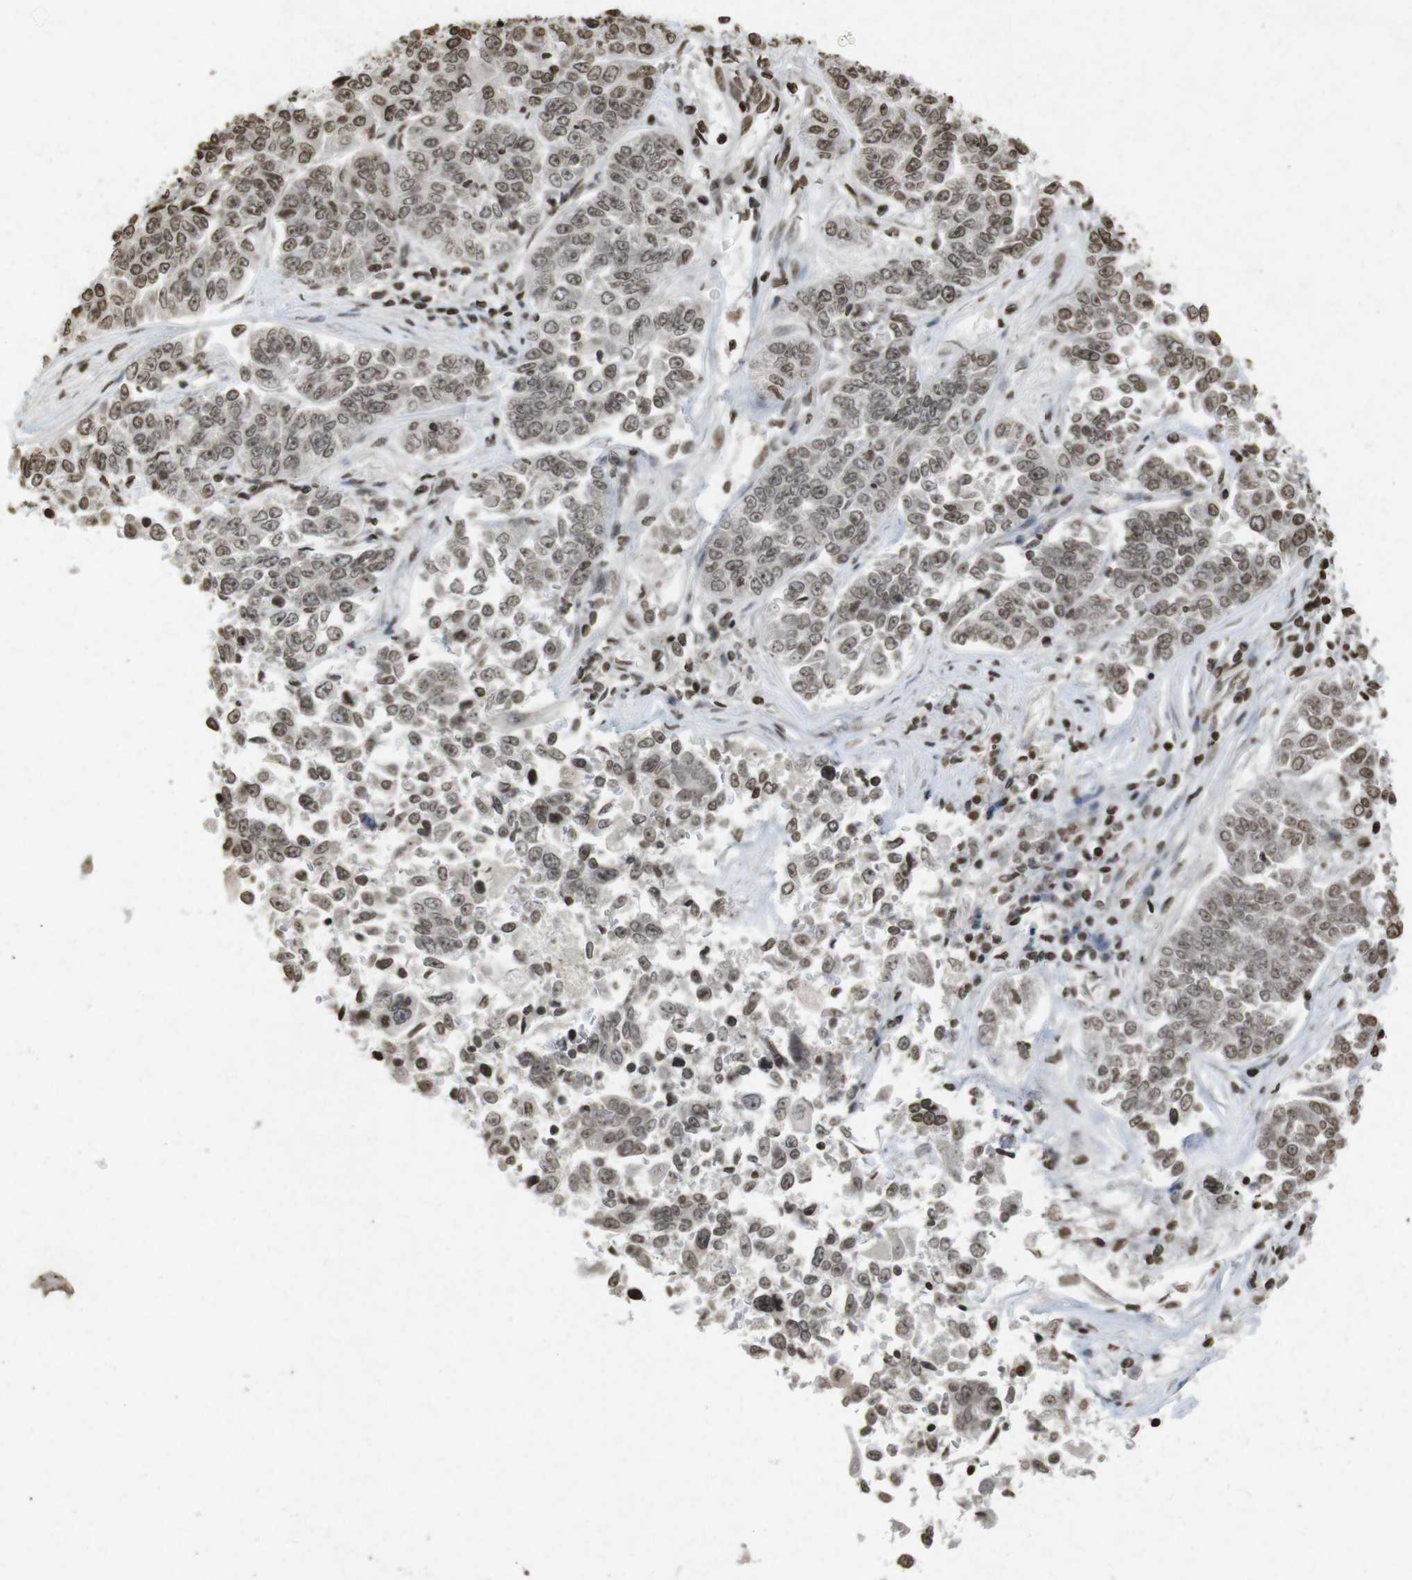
{"staining": {"intensity": "weak", "quantity": "25%-75%", "location": "nuclear"}, "tissue": "lung cancer", "cell_type": "Tumor cells", "image_type": "cancer", "snomed": [{"axis": "morphology", "description": "Adenocarcinoma, NOS"}, {"axis": "topography", "description": "Lung"}], "caption": "Lung cancer stained for a protein (brown) displays weak nuclear positive staining in about 25%-75% of tumor cells.", "gene": "FOXA3", "patient": {"sex": "male", "age": 84}}